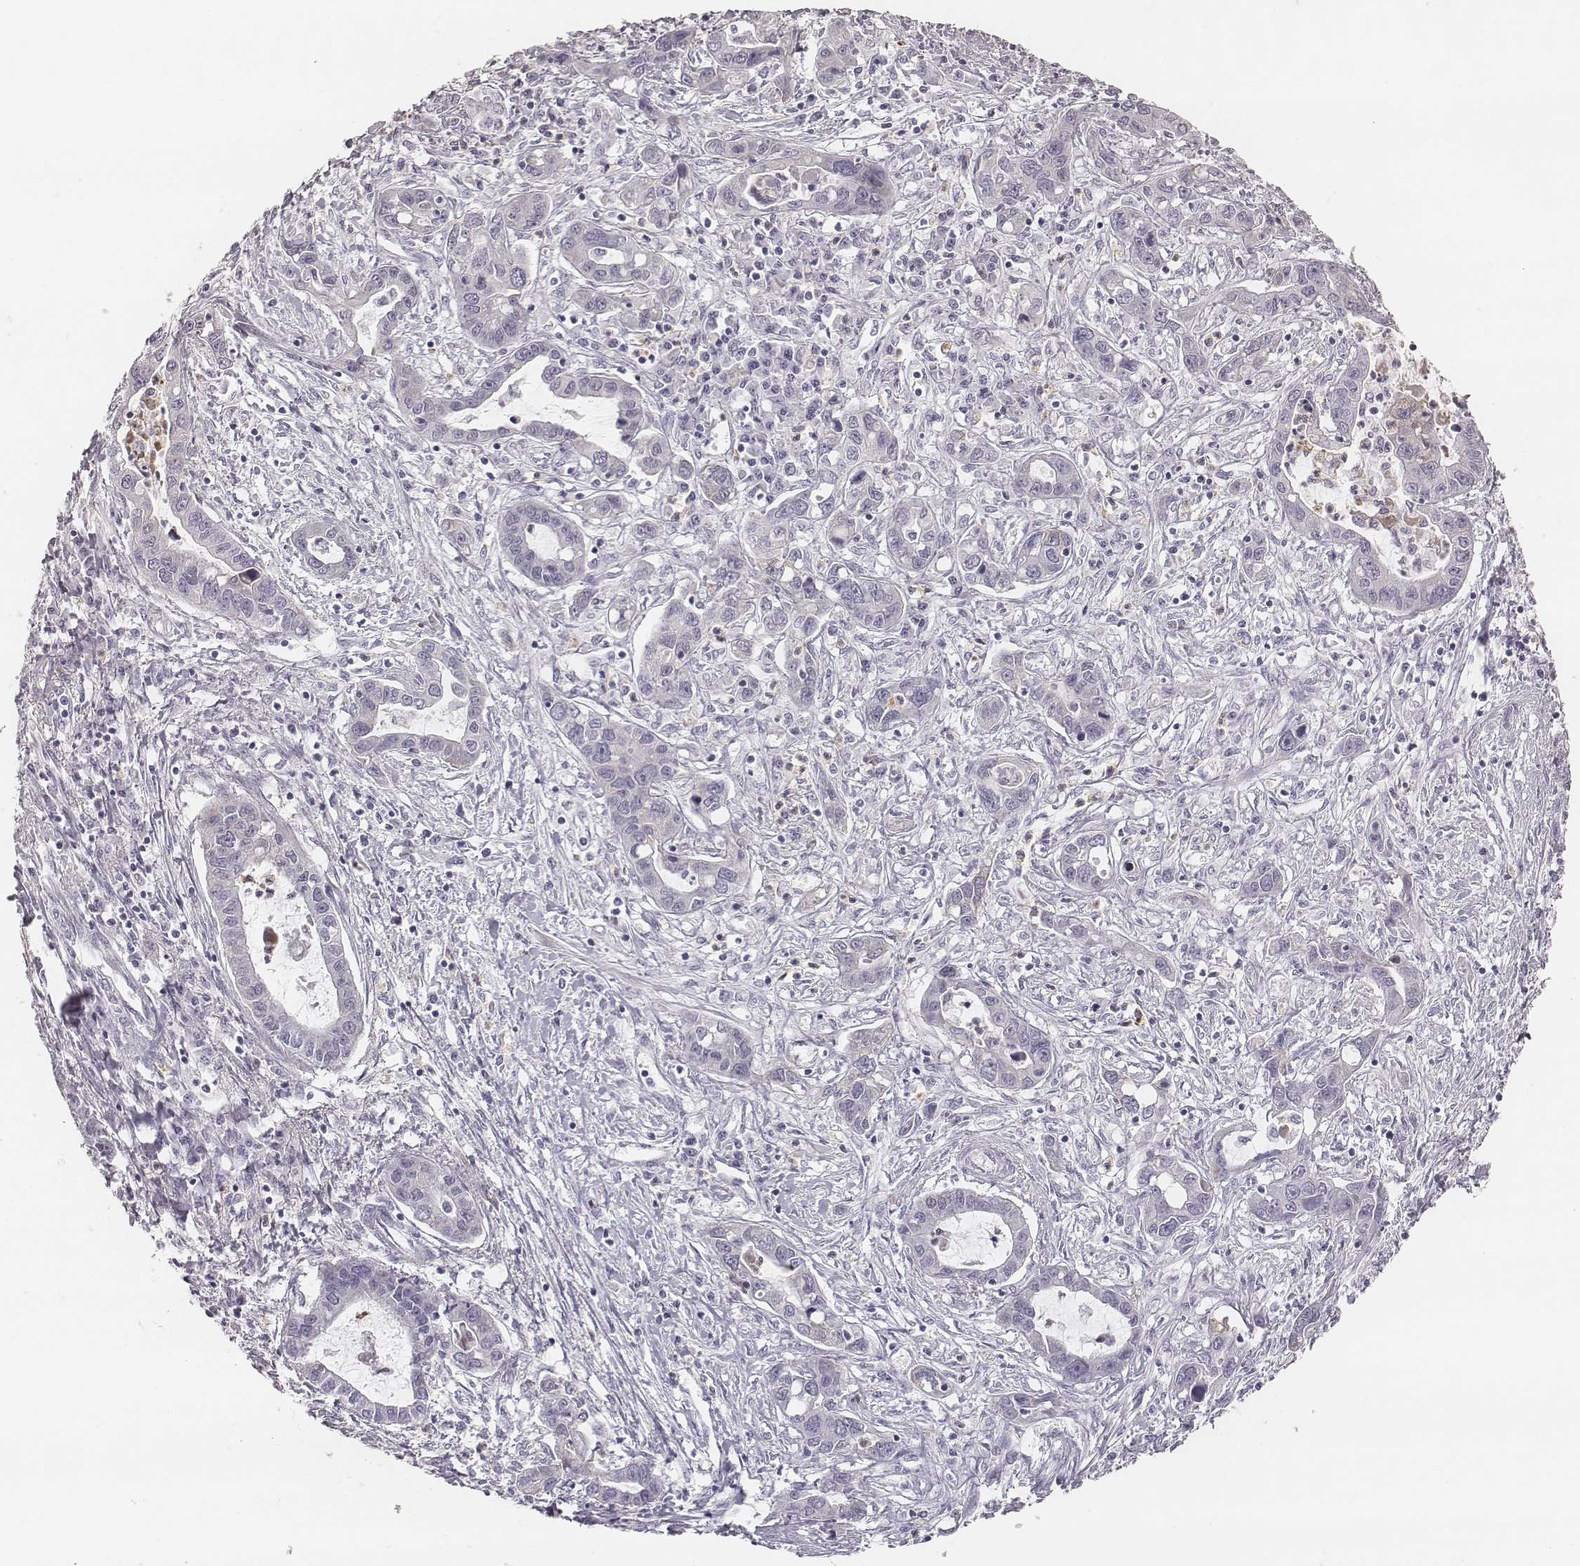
{"staining": {"intensity": "negative", "quantity": "none", "location": "none"}, "tissue": "liver cancer", "cell_type": "Tumor cells", "image_type": "cancer", "snomed": [{"axis": "morphology", "description": "Cholangiocarcinoma"}, {"axis": "topography", "description": "Liver"}], "caption": "Human cholangiocarcinoma (liver) stained for a protein using IHC shows no staining in tumor cells.", "gene": "KCNJ12", "patient": {"sex": "male", "age": 58}}